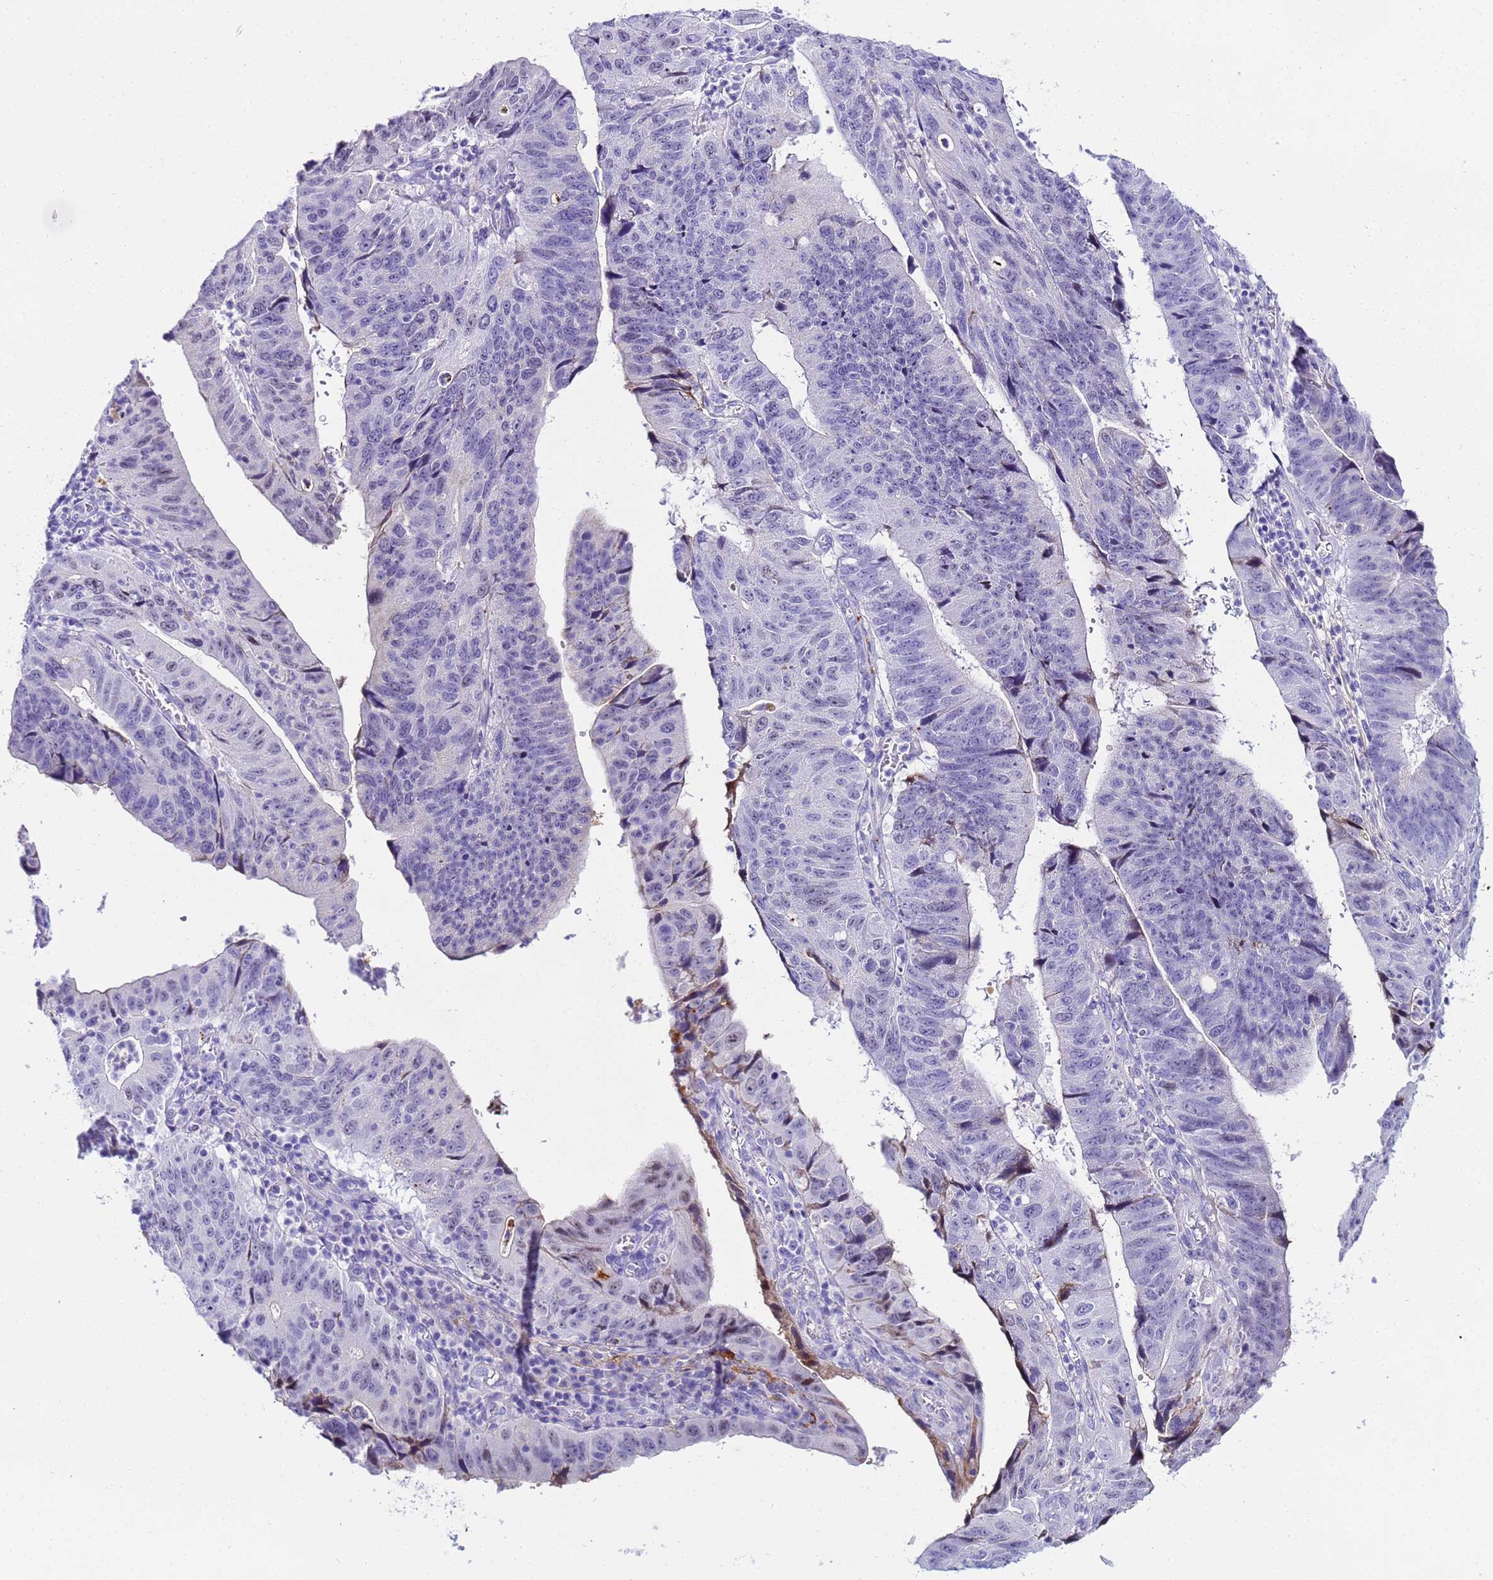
{"staining": {"intensity": "negative", "quantity": "none", "location": "none"}, "tissue": "stomach cancer", "cell_type": "Tumor cells", "image_type": "cancer", "snomed": [{"axis": "morphology", "description": "Adenocarcinoma, NOS"}, {"axis": "topography", "description": "Stomach"}], "caption": "Tumor cells show no significant staining in stomach cancer. (DAB (3,3'-diaminobenzidine) IHC with hematoxylin counter stain).", "gene": "CFHR2", "patient": {"sex": "male", "age": 59}}